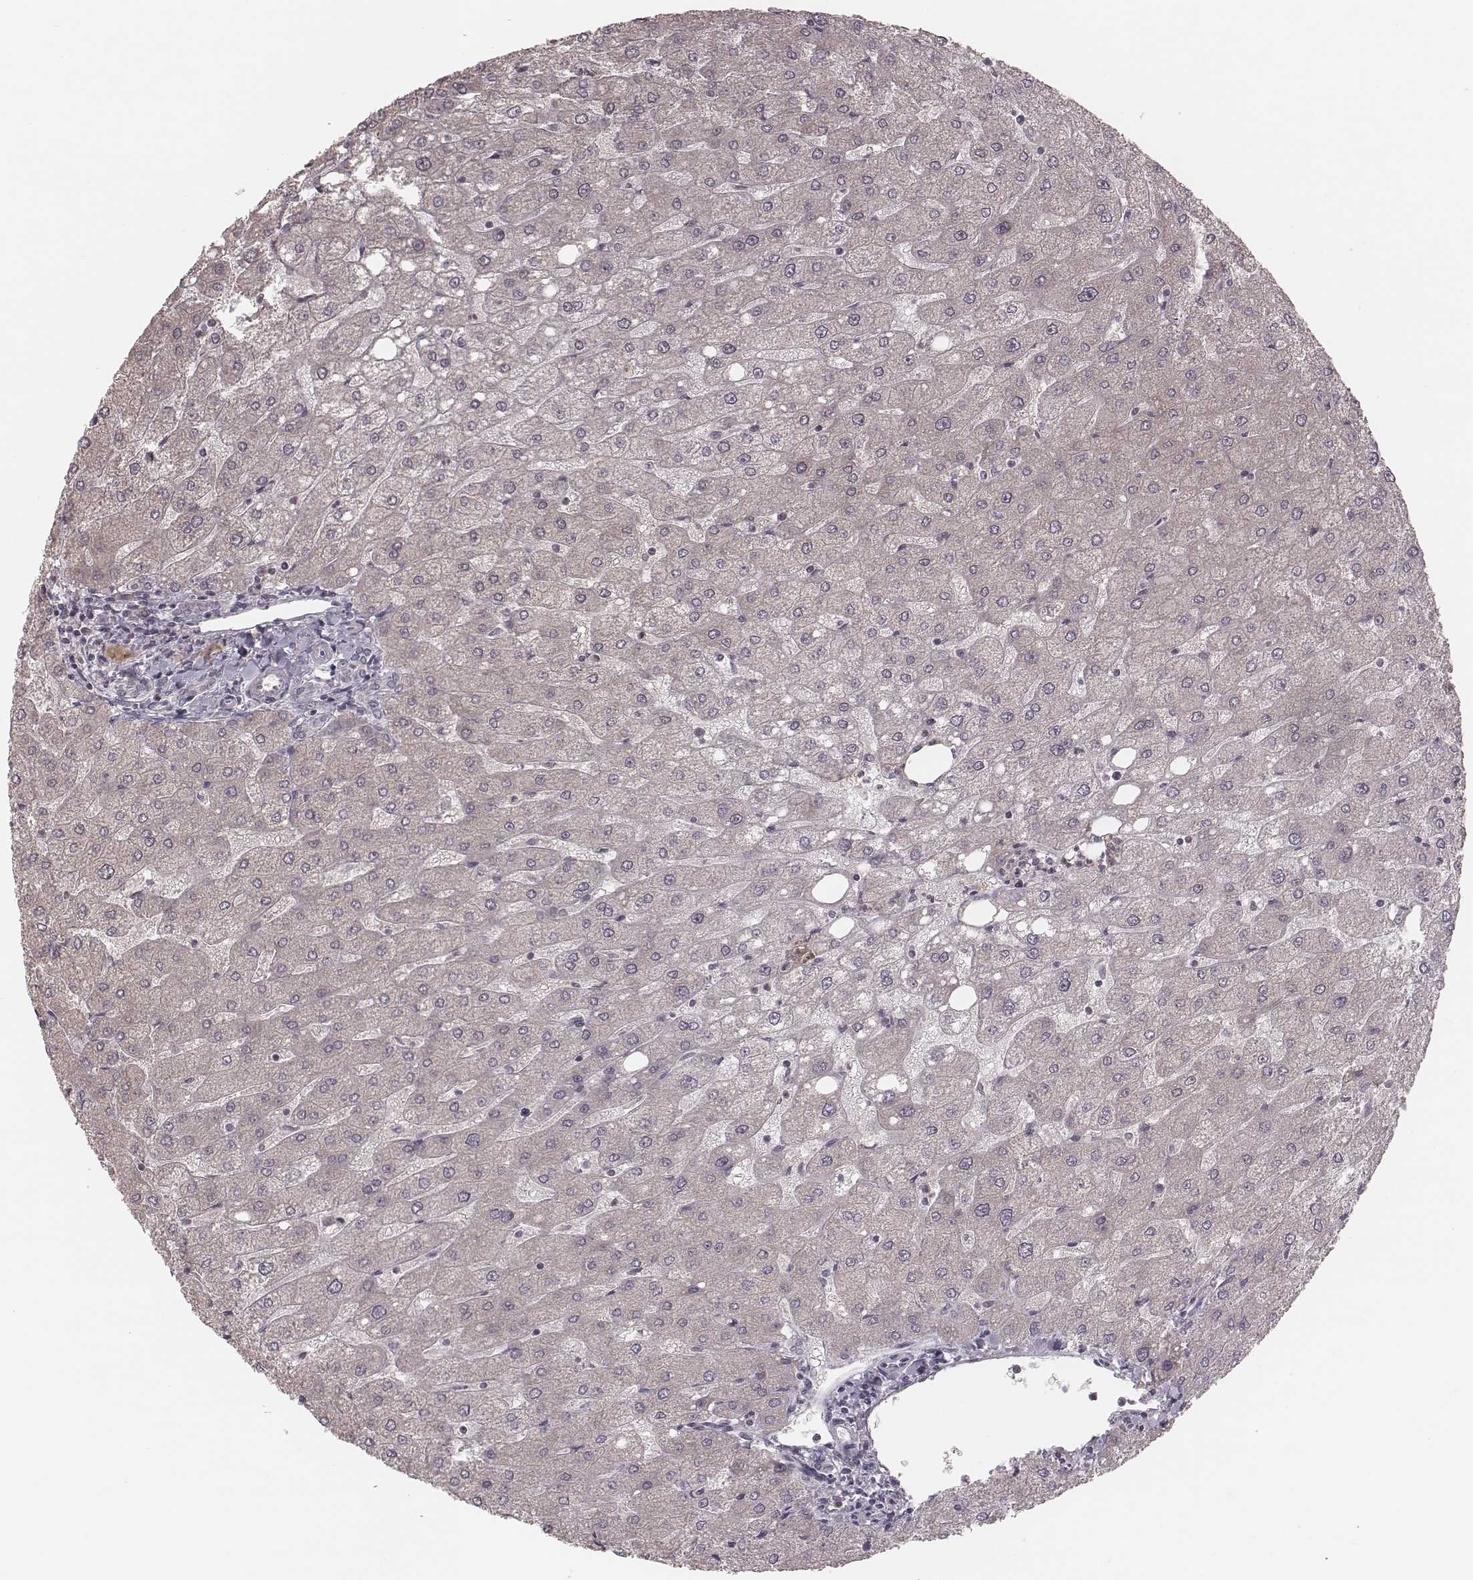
{"staining": {"intensity": "negative", "quantity": "none", "location": "none"}, "tissue": "liver", "cell_type": "Cholangiocytes", "image_type": "normal", "snomed": [{"axis": "morphology", "description": "Normal tissue, NOS"}, {"axis": "topography", "description": "Liver"}], "caption": "Immunohistochemistry (IHC) micrograph of benign liver stained for a protein (brown), which reveals no staining in cholangiocytes. (Immunohistochemistry (IHC), brightfield microscopy, high magnification).", "gene": "IL5", "patient": {"sex": "male", "age": 67}}